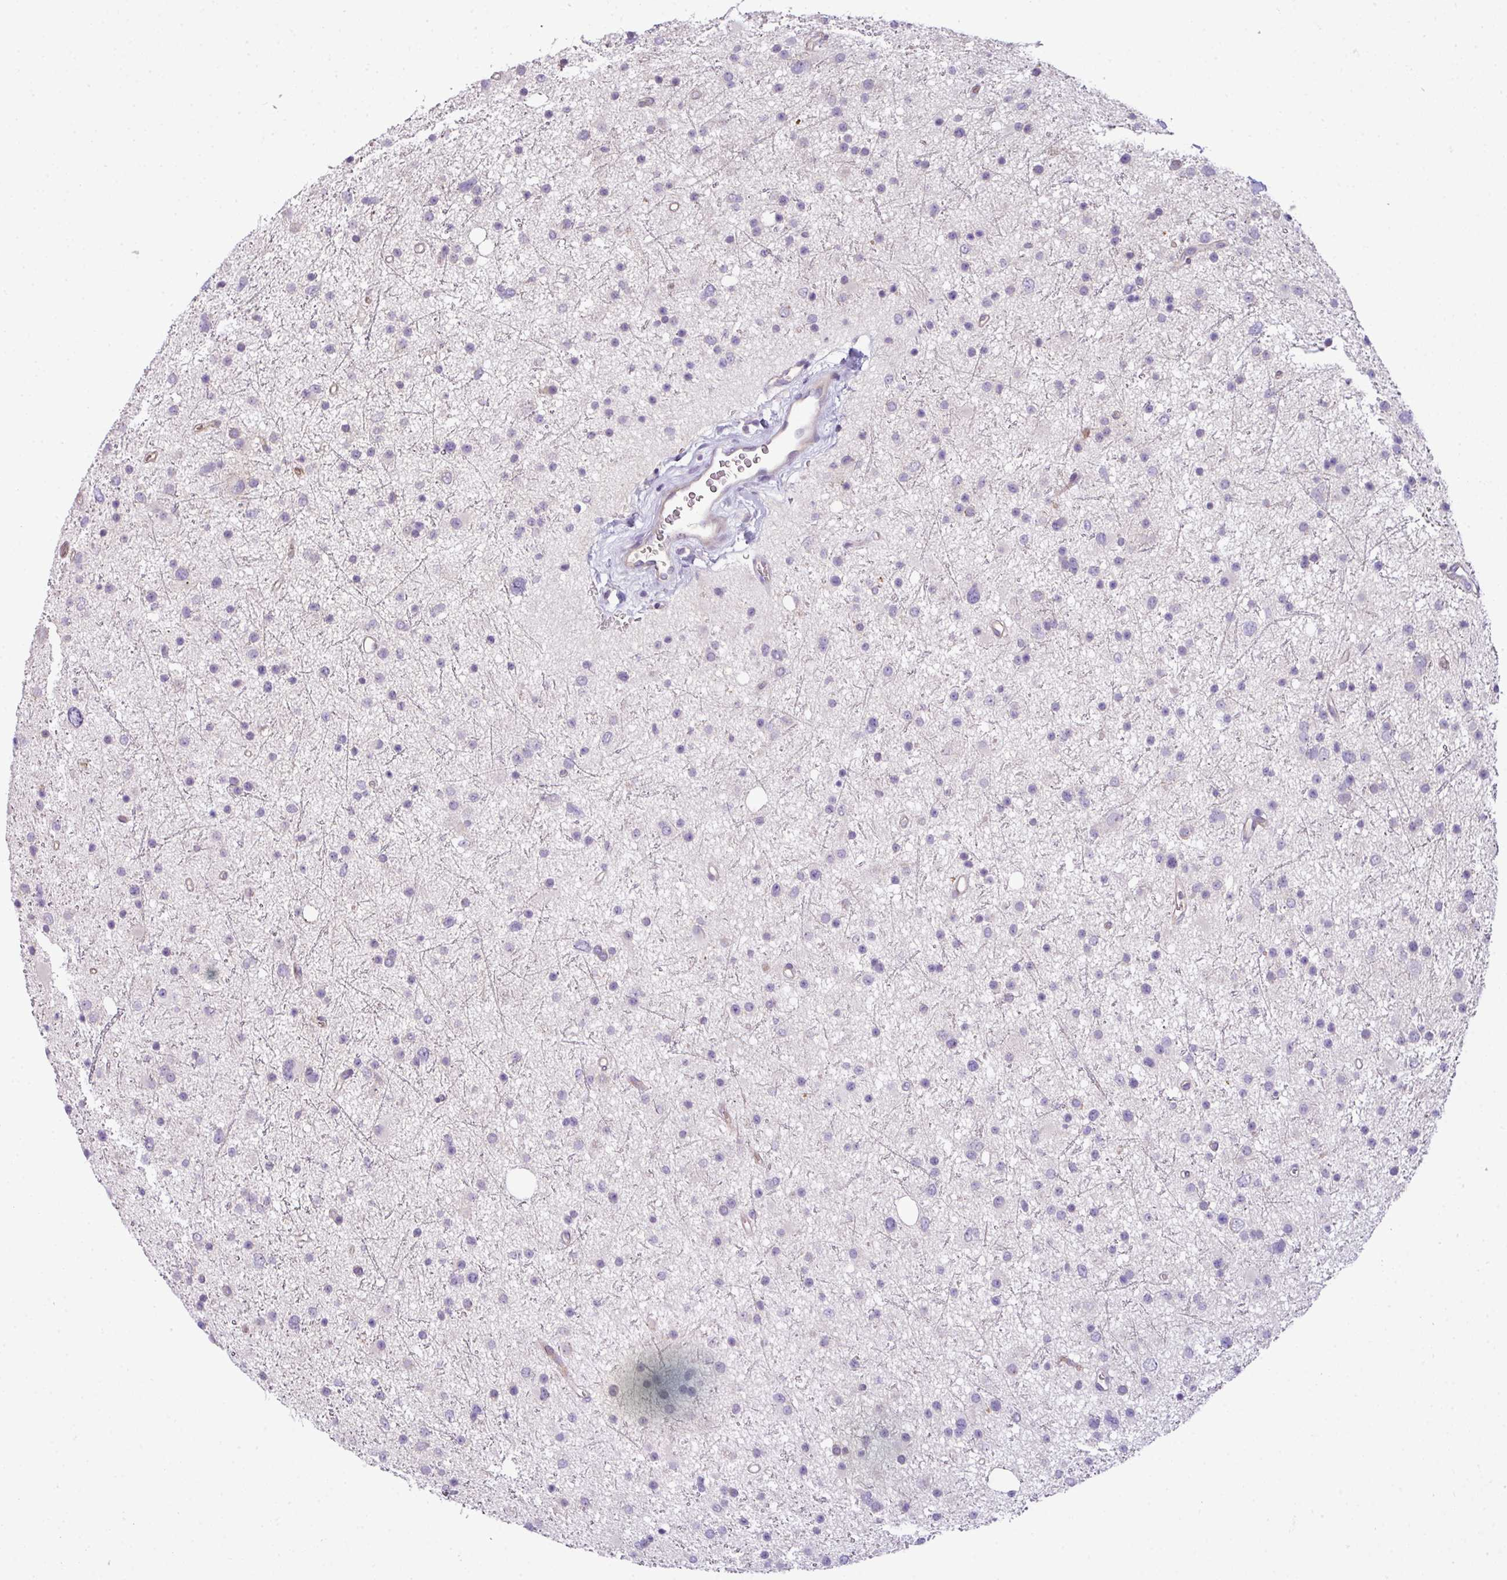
{"staining": {"intensity": "negative", "quantity": "none", "location": "none"}, "tissue": "glioma", "cell_type": "Tumor cells", "image_type": "cancer", "snomed": [{"axis": "morphology", "description": "Glioma, malignant, Low grade"}, {"axis": "topography", "description": "Cerebral cortex"}], "caption": "This image is of glioma stained with immunohistochemistry to label a protein in brown with the nuclei are counter-stained blue. There is no staining in tumor cells.", "gene": "PIK3R5", "patient": {"sex": "female", "age": 39}}